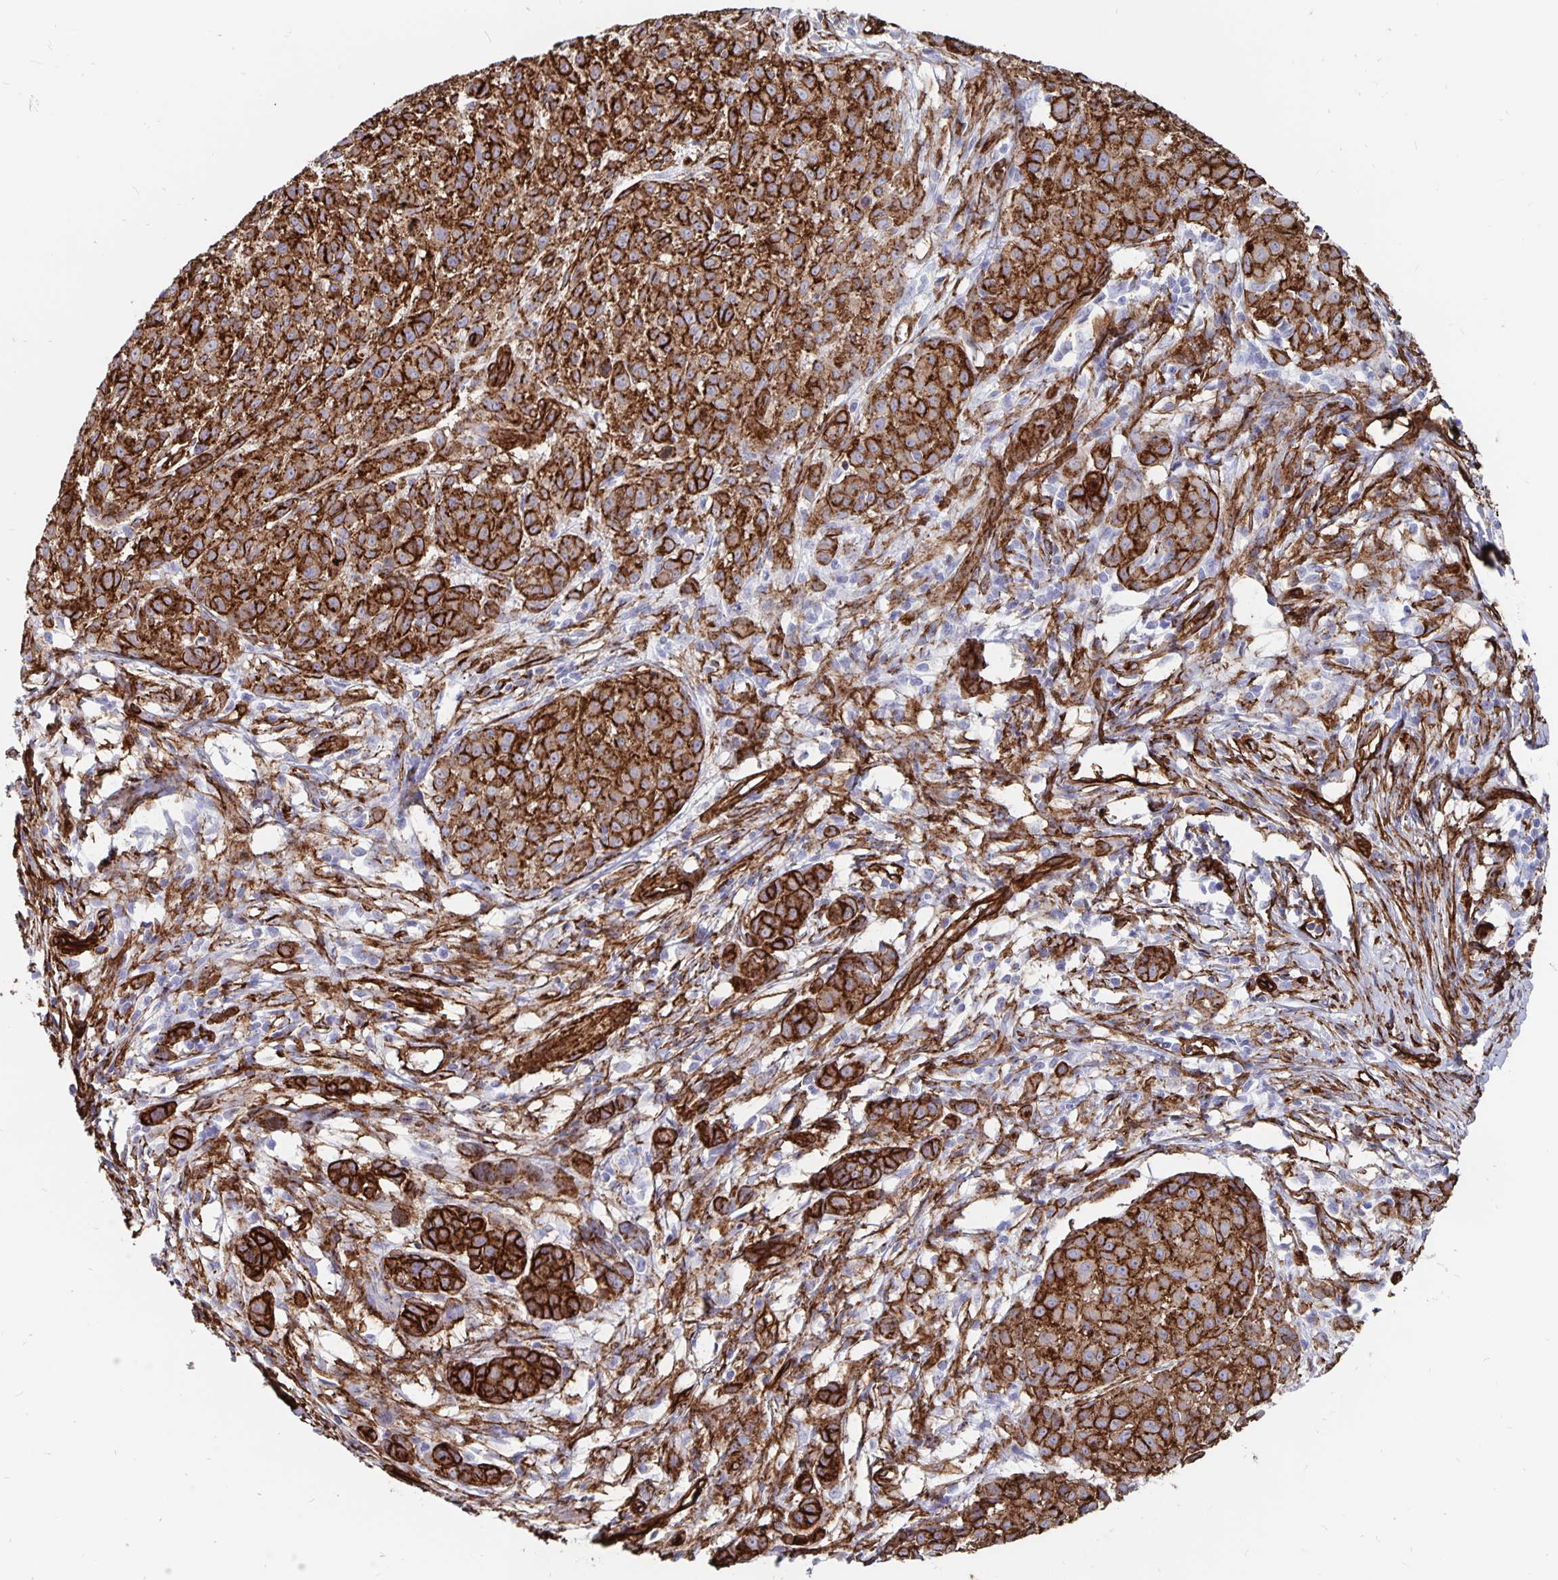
{"staining": {"intensity": "strong", "quantity": ">75%", "location": "cytoplasmic/membranous"}, "tissue": "melanoma", "cell_type": "Tumor cells", "image_type": "cancer", "snomed": [{"axis": "morphology", "description": "Malignant melanoma, NOS"}, {"axis": "topography", "description": "Skin"}], "caption": "IHC photomicrograph of neoplastic tissue: malignant melanoma stained using immunohistochemistry (IHC) exhibits high levels of strong protein expression localized specifically in the cytoplasmic/membranous of tumor cells, appearing as a cytoplasmic/membranous brown color.", "gene": "DCHS2", "patient": {"sex": "male", "age": 48}}